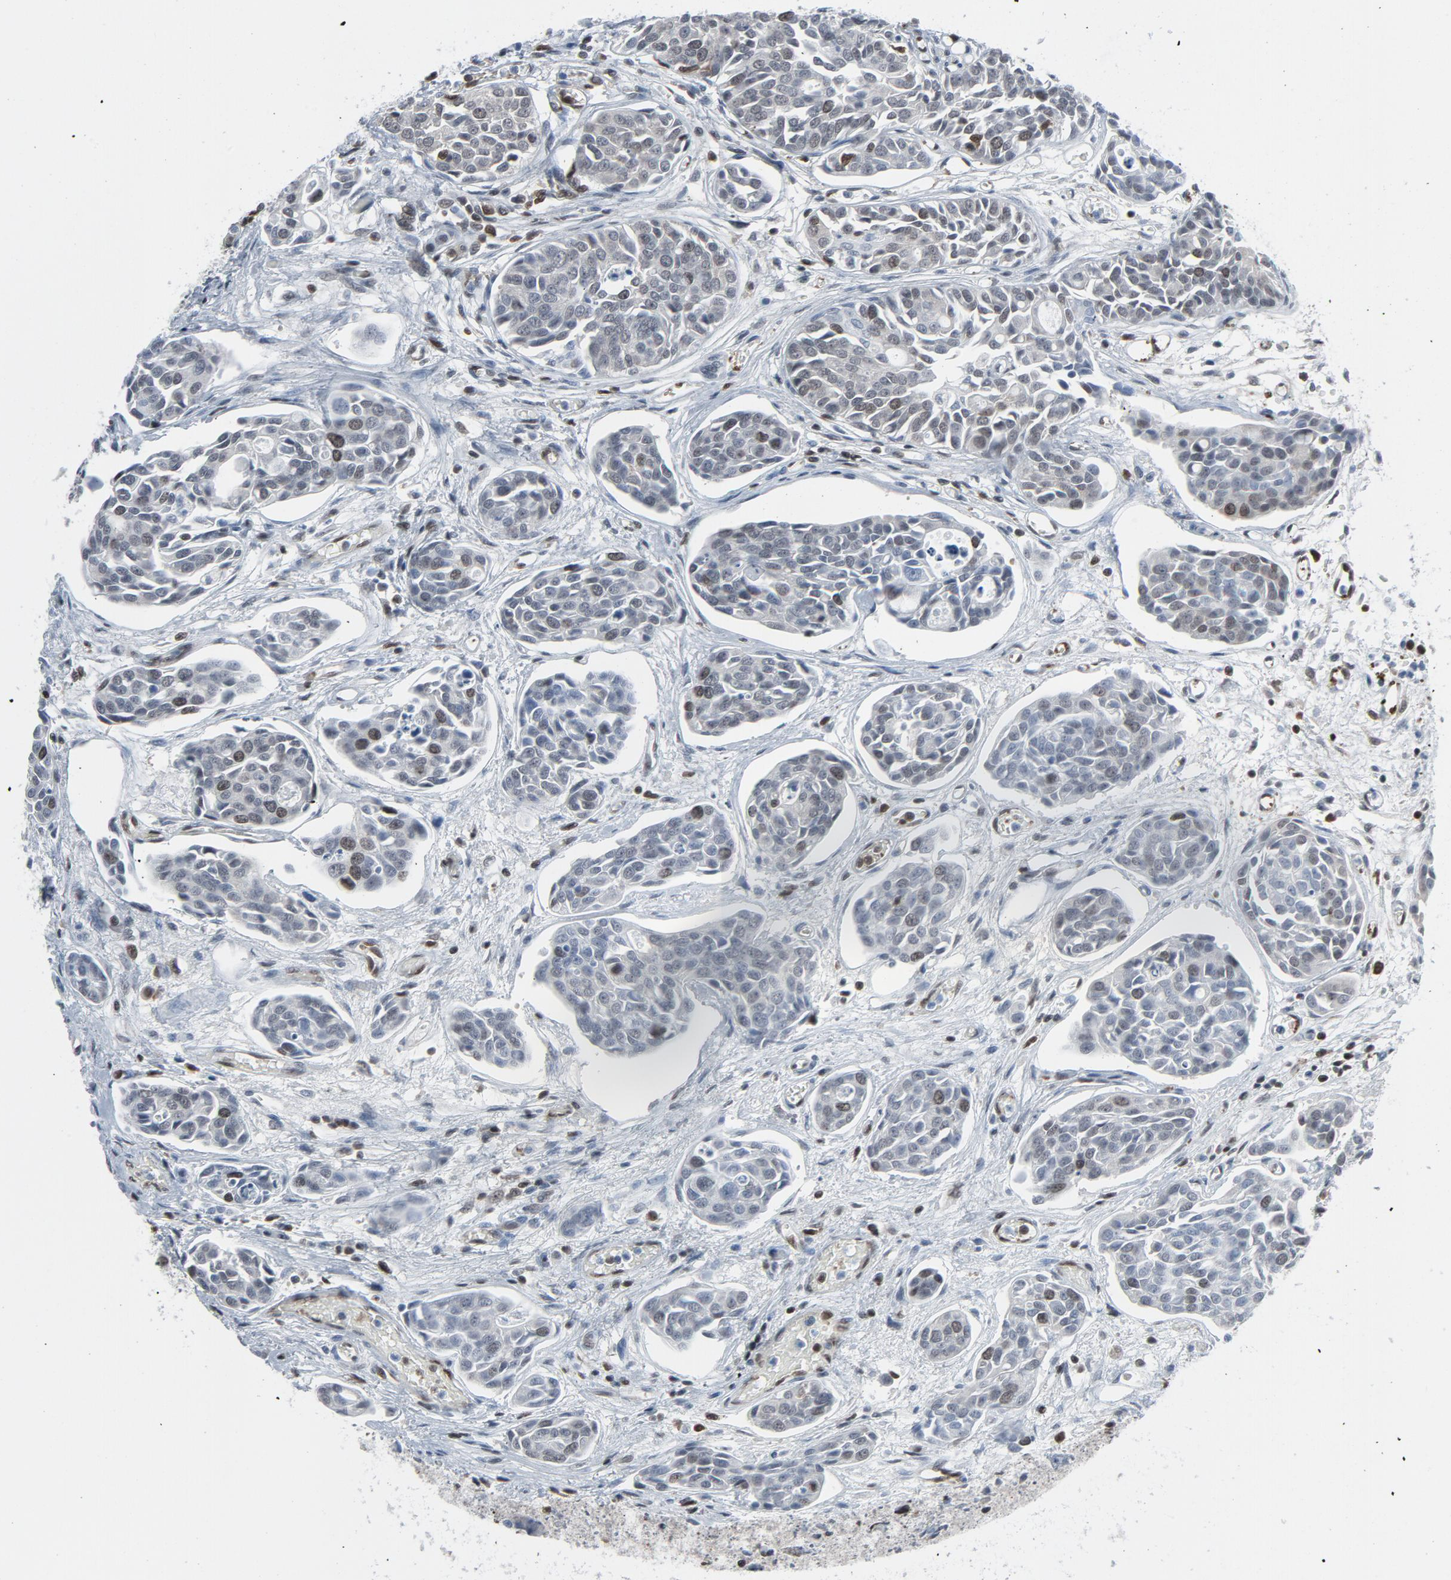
{"staining": {"intensity": "weak", "quantity": "<25%", "location": "cytoplasmic/membranous,nuclear"}, "tissue": "urothelial cancer", "cell_type": "Tumor cells", "image_type": "cancer", "snomed": [{"axis": "morphology", "description": "Urothelial carcinoma, High grade"}, {"axis": "topography", "description": "Urinary bladder"}], "caption": "The histopathology image reveals no significant staining in tumor cells of urothelial cancer.", "gene": "STAT5A", "patient": {"sex": "male", "age": 78}}